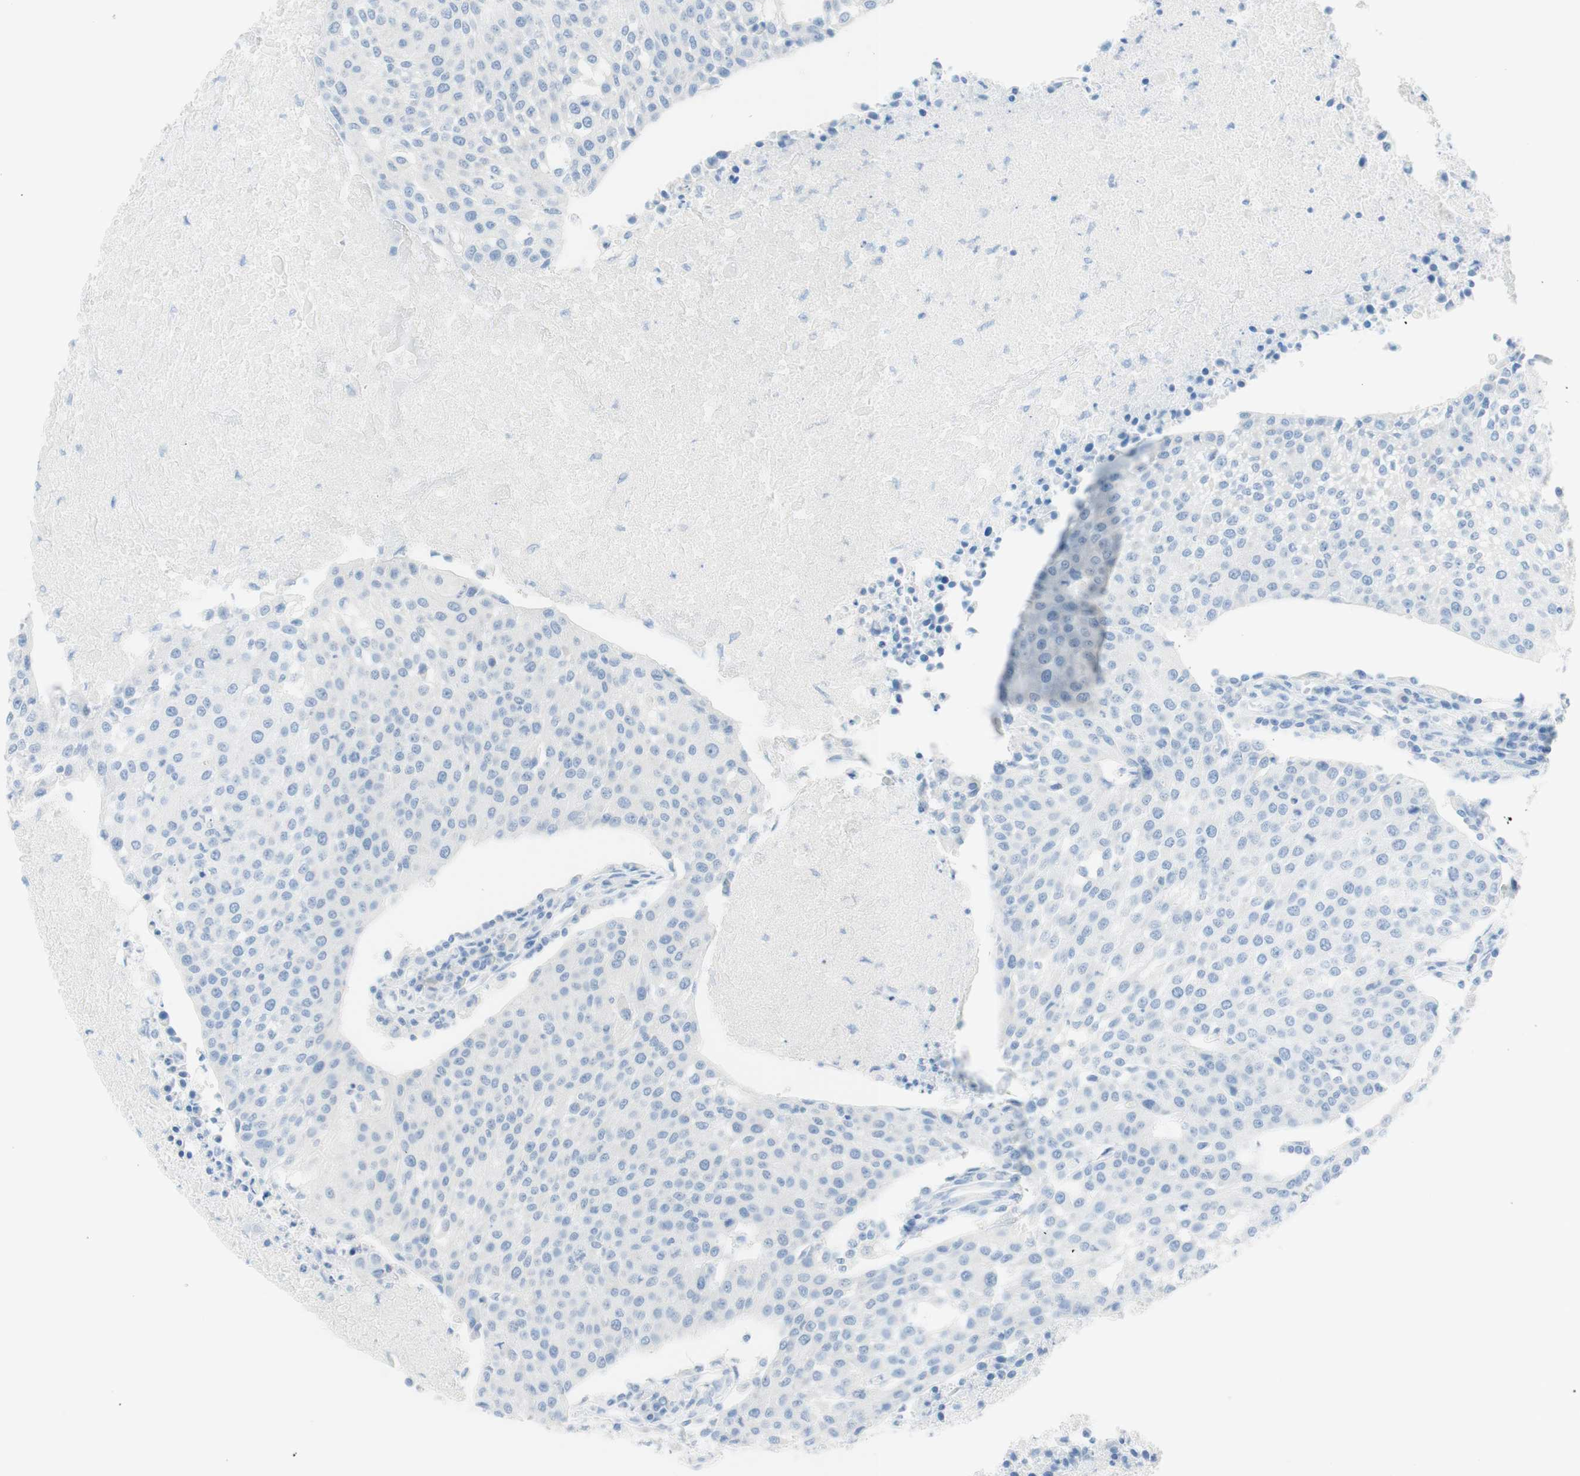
{"staining": {"intensity": "negative", "quantity": "none", "location": "none"}, "tissue": "urothelial cancer", "cell_type": "Tumor cells", "image_type": "cancer", "snomed": [{"axis": "morphology", "description": "Urothelial carcinoma, High grade"}, {"axis": "topography", "description": "Urinary bladder"}], "caption": "High power microscopy photomicrograph of an IHC histopathology image of urothelial cancer, revealing no significant staining in tumor cells.", "gene": "TPO", "patient": {"sex": "female", "age": 85}}